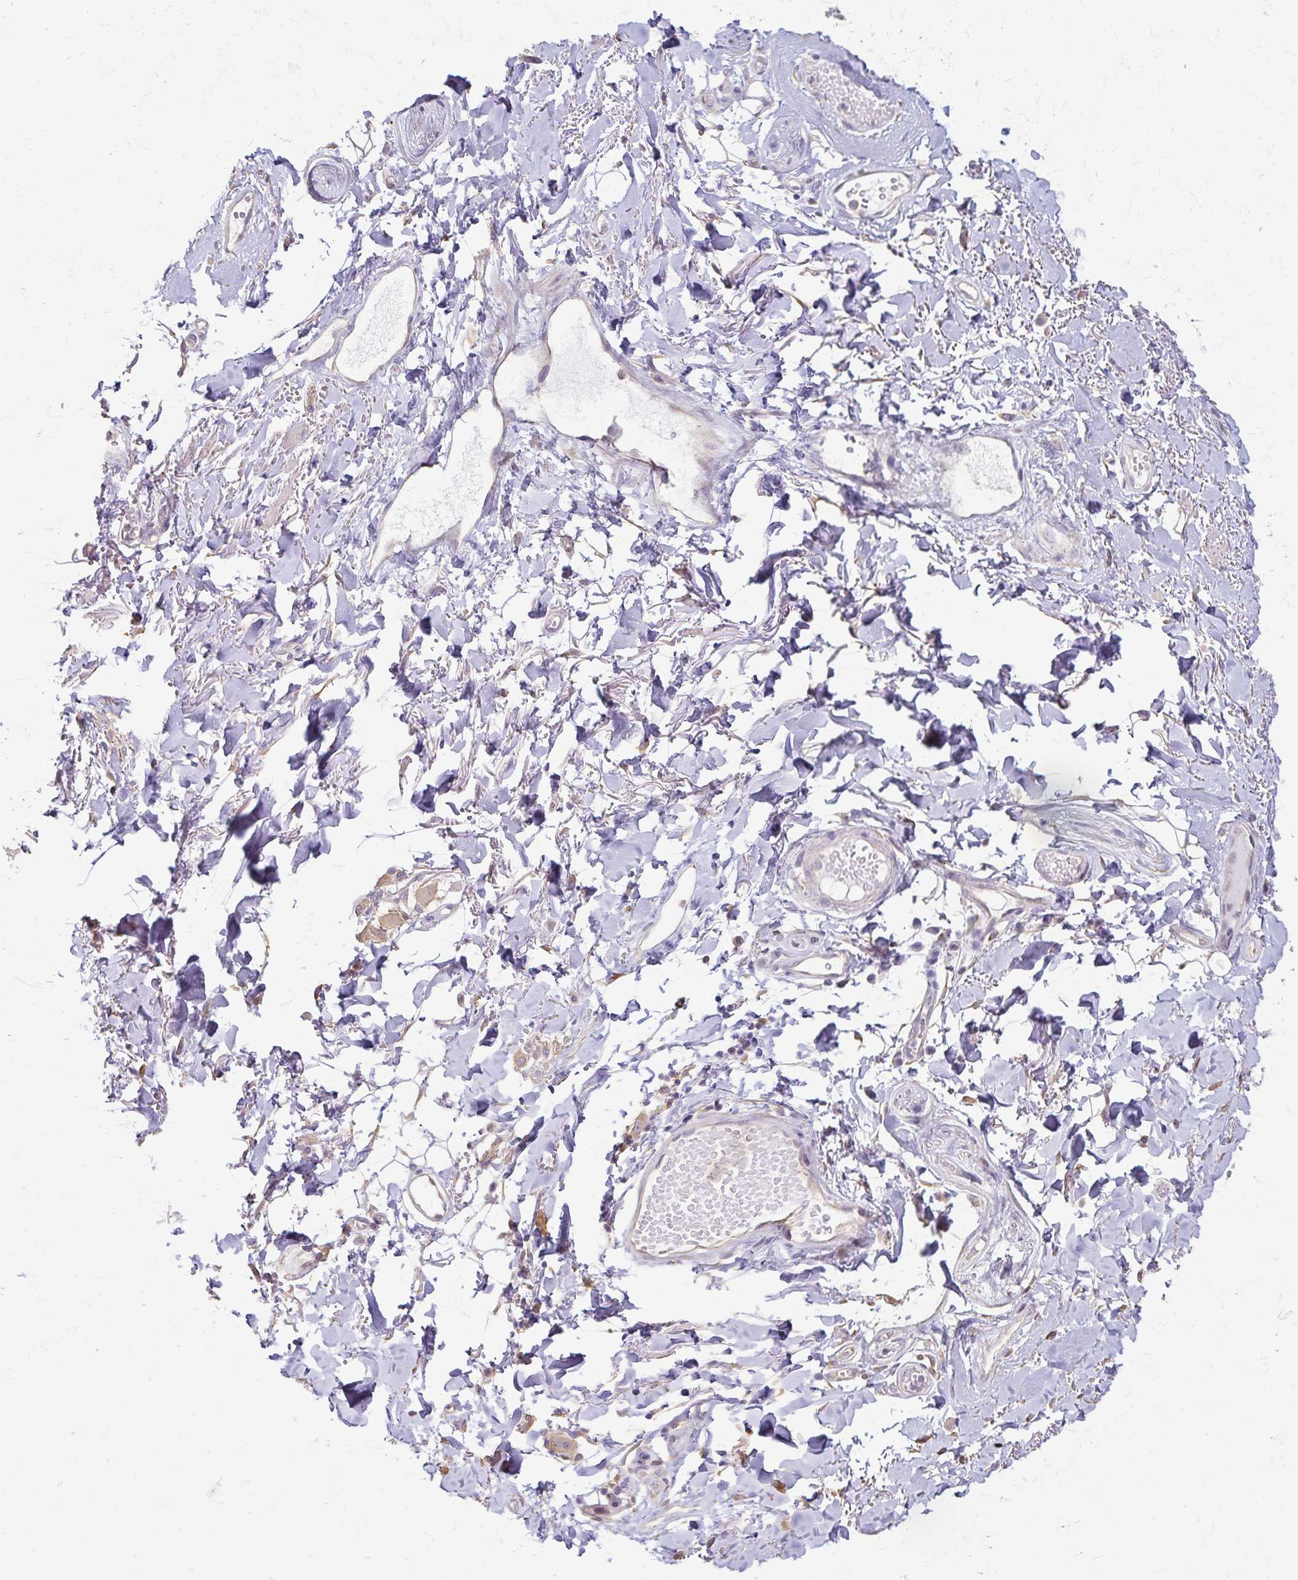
{"staining": {"intensity": "weak", "quantity": "<25%", "location": "cytoplasmic/membranous"}, "tissue": "adipose tissue", "cell_type": "Adipocytes", "image_type": "normal", "snomed": [{"axis": "morphology", "description": "Normal tissue, NOS"}, {"axis": "topography", "description": "Anal"}, {"axis": "topography", "description": "Peripheral nerve tissue"}], "caption": "This is a image of IHC staining of normal adipose tissue, which shows no staining in adipocytes.", "gene": "KISS1", "patient": {"sex": "male", "age": 78}}